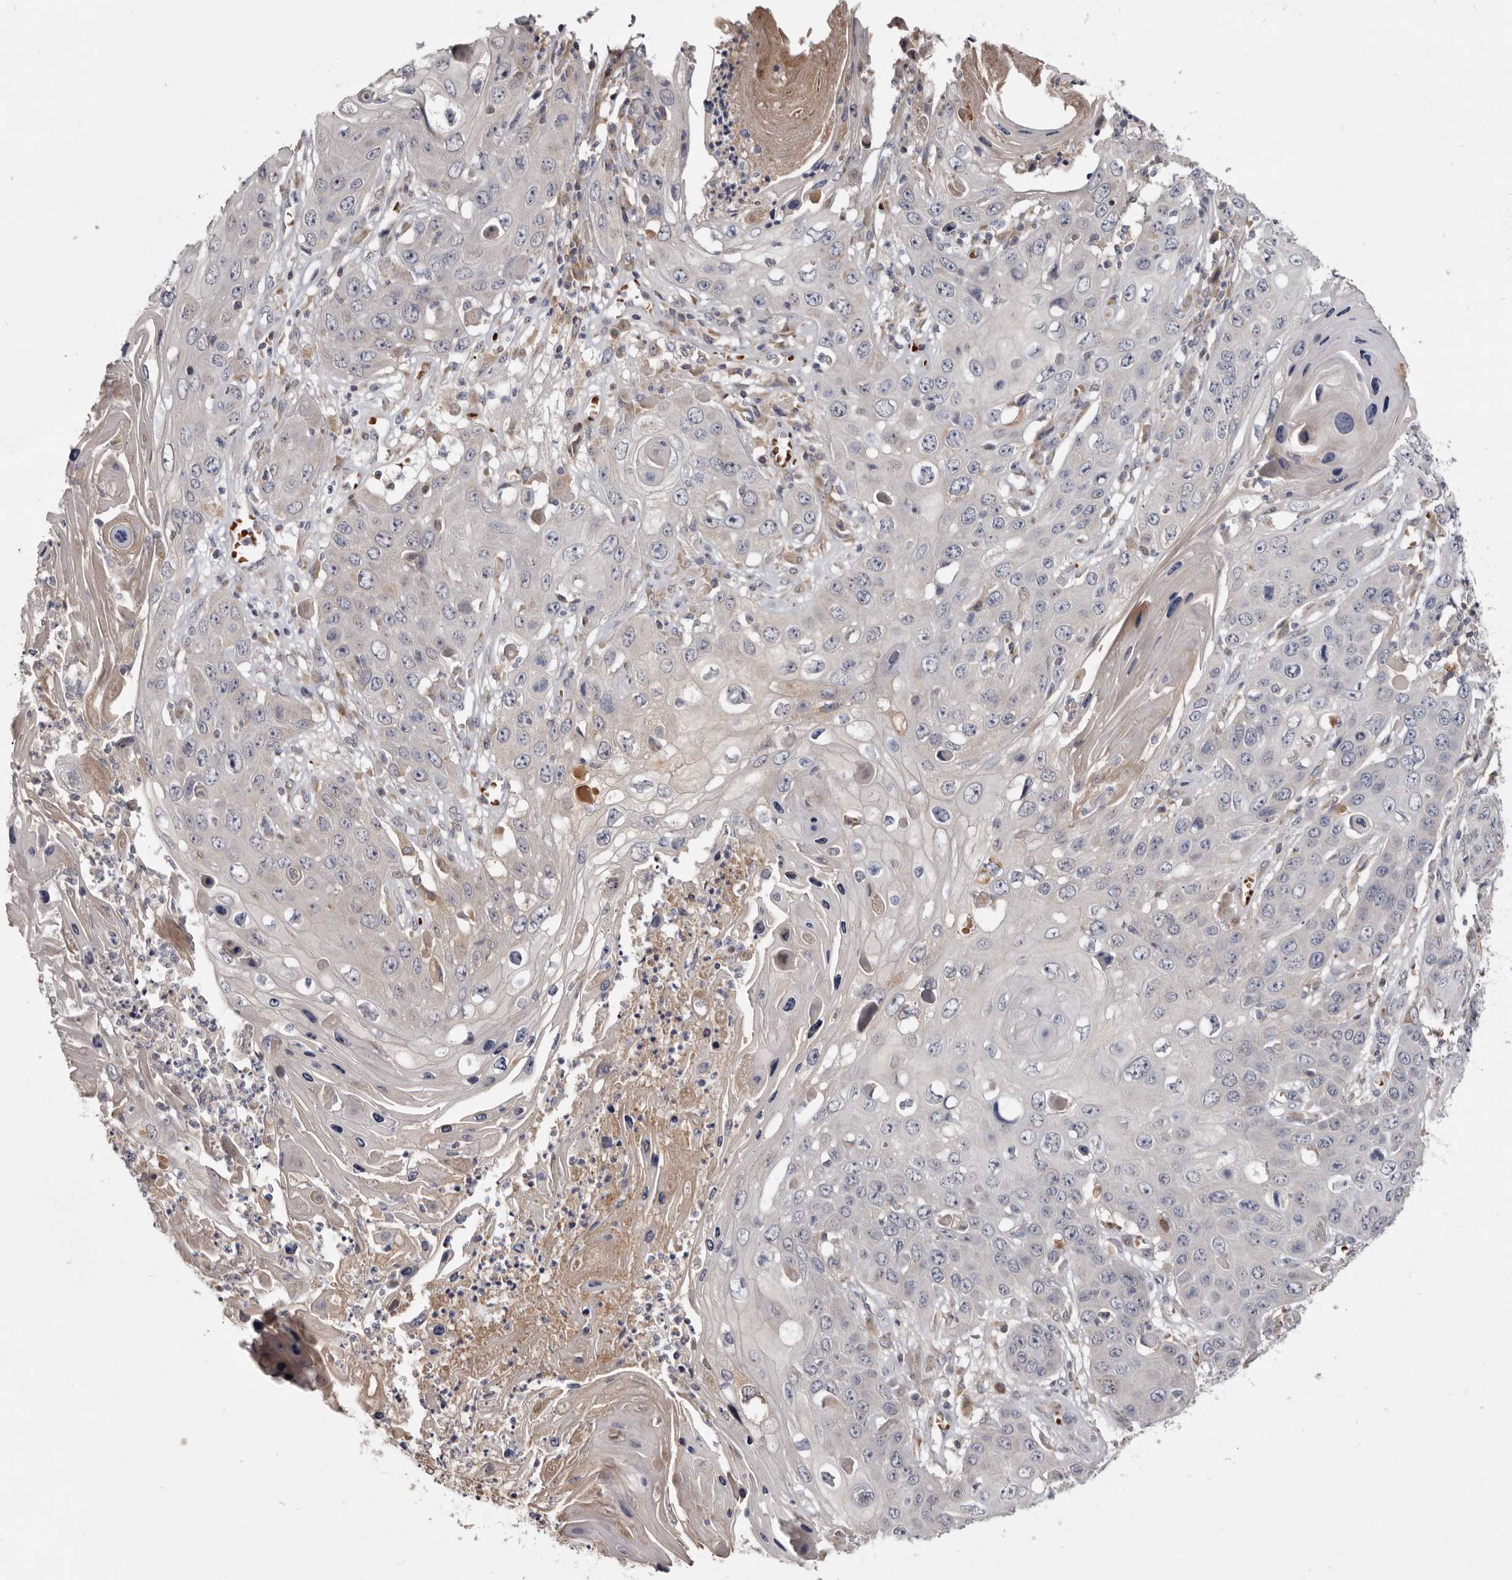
{"staining": {"intensity": "negative", "quantity": "none", "location": "none"}, "tissue": "skin cancer", "cell_type": "Tumor cells", "image_type": "cancer", "snomed": [{"axis": "morphology", "description": "Squamous cell carcinoma, NOS"}, {"axis": "topography", "description": "Skin"}], "caption": "A high-resolution histopathology image shows IHC staining of skin cancer (squamous cell carcinoma), which reveals no significant positivity in tumor cells.", "gene": "NENF", "patient": {"sex": "male", "age": 55}}